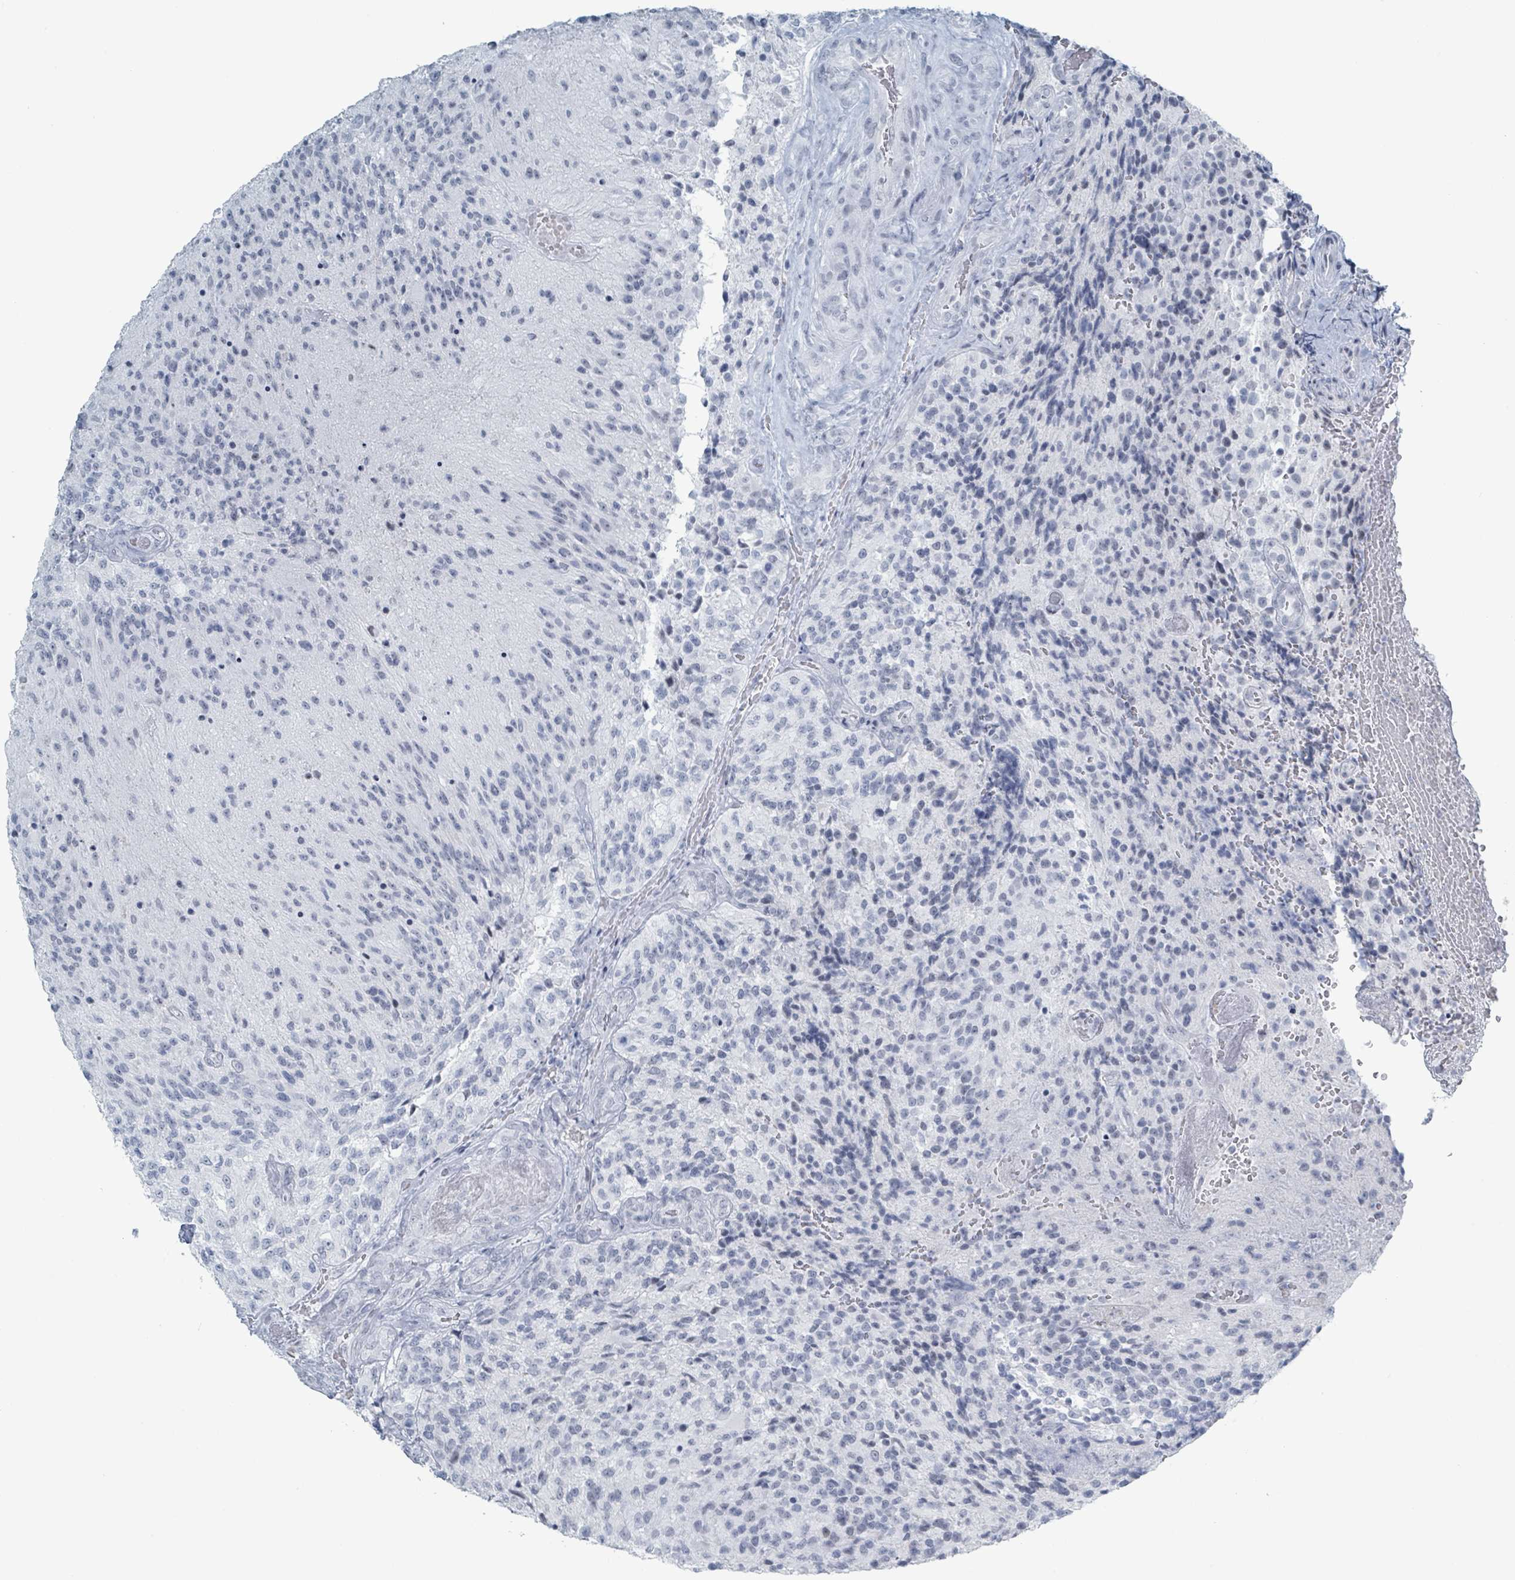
{"staining": {"intensity": "negative", "quantity": "none", "location": "none"}, "tissue": "glioma", "cell_type": "Tumor cells", "image_type": "cancer", "snomed": [{"axis": "morphology", "description": "Normal tissue, NOS"}, {"axis": "morphology", "description": "Glioma, malignant, High grade"}, {"axis": "topography", "description": "Cerebral cortex"}], "caption": "Protein analysis of glioma reveals no significant positivity in tumor cells.", "gene": "GPR15LG", "patient": {"sex": "male", "age": 56}}